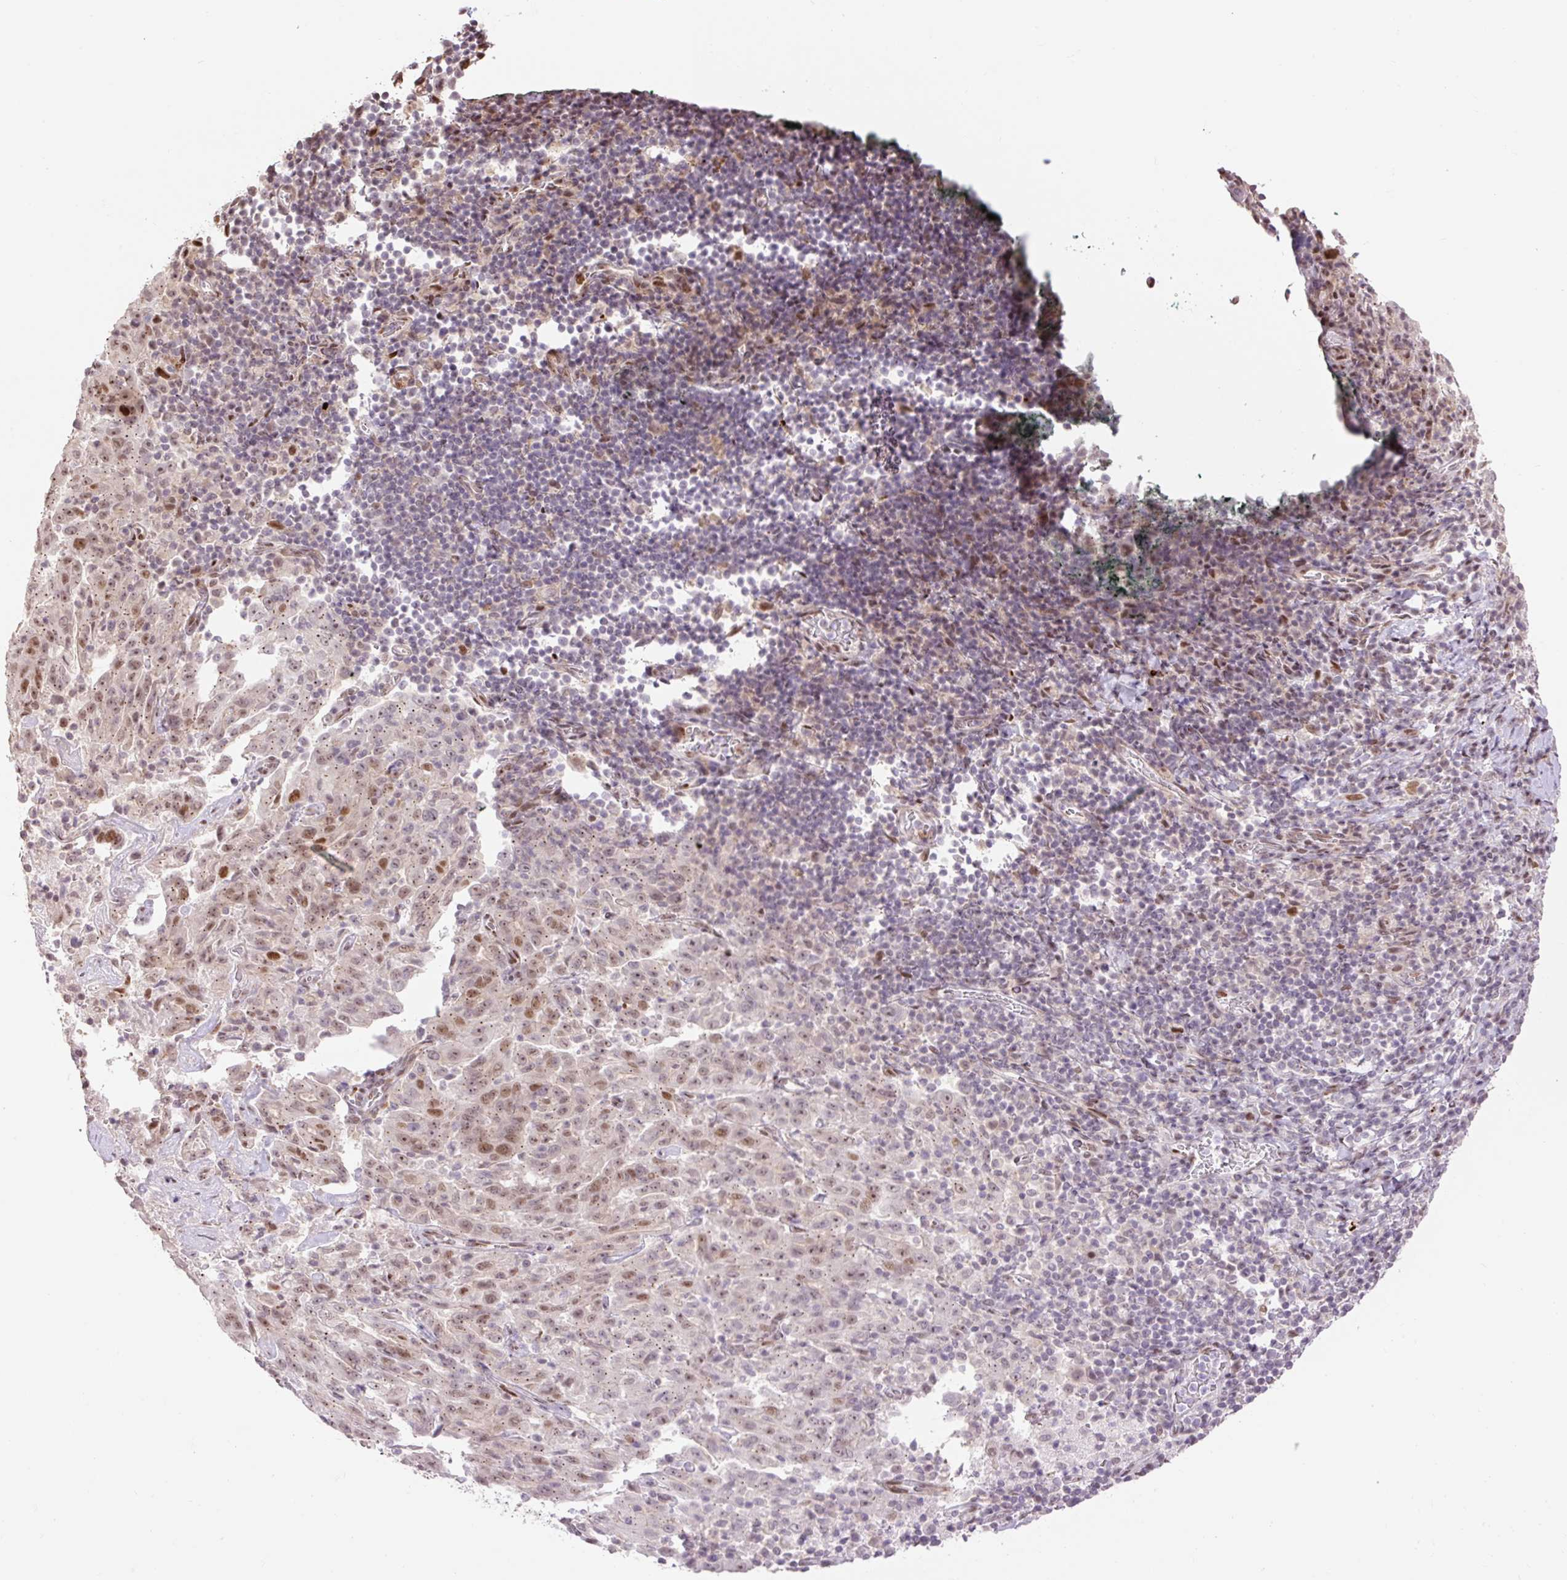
{"staining": {"intensity": "moderate", "quantity": "25%-75%", "location": "nuclear"}, "tissue": "pancreatic cancer", "cell_type": "Tumor cells", "image_type": "cancer", "snomed": [{"axis": "morphology", "description": "Adenocarcinoma, NOS"}, {"axis": "topography", "description": "Pancreas"}], "caption": "This histopathology image exhibits immunohistochemistry staining of human pancreatic cancer, with medium moderate nuclear positivity in about 25%-75% of tumor cells.", "gene": "RIPPLY3", "patient": {"sex": "male", "age": 63}}